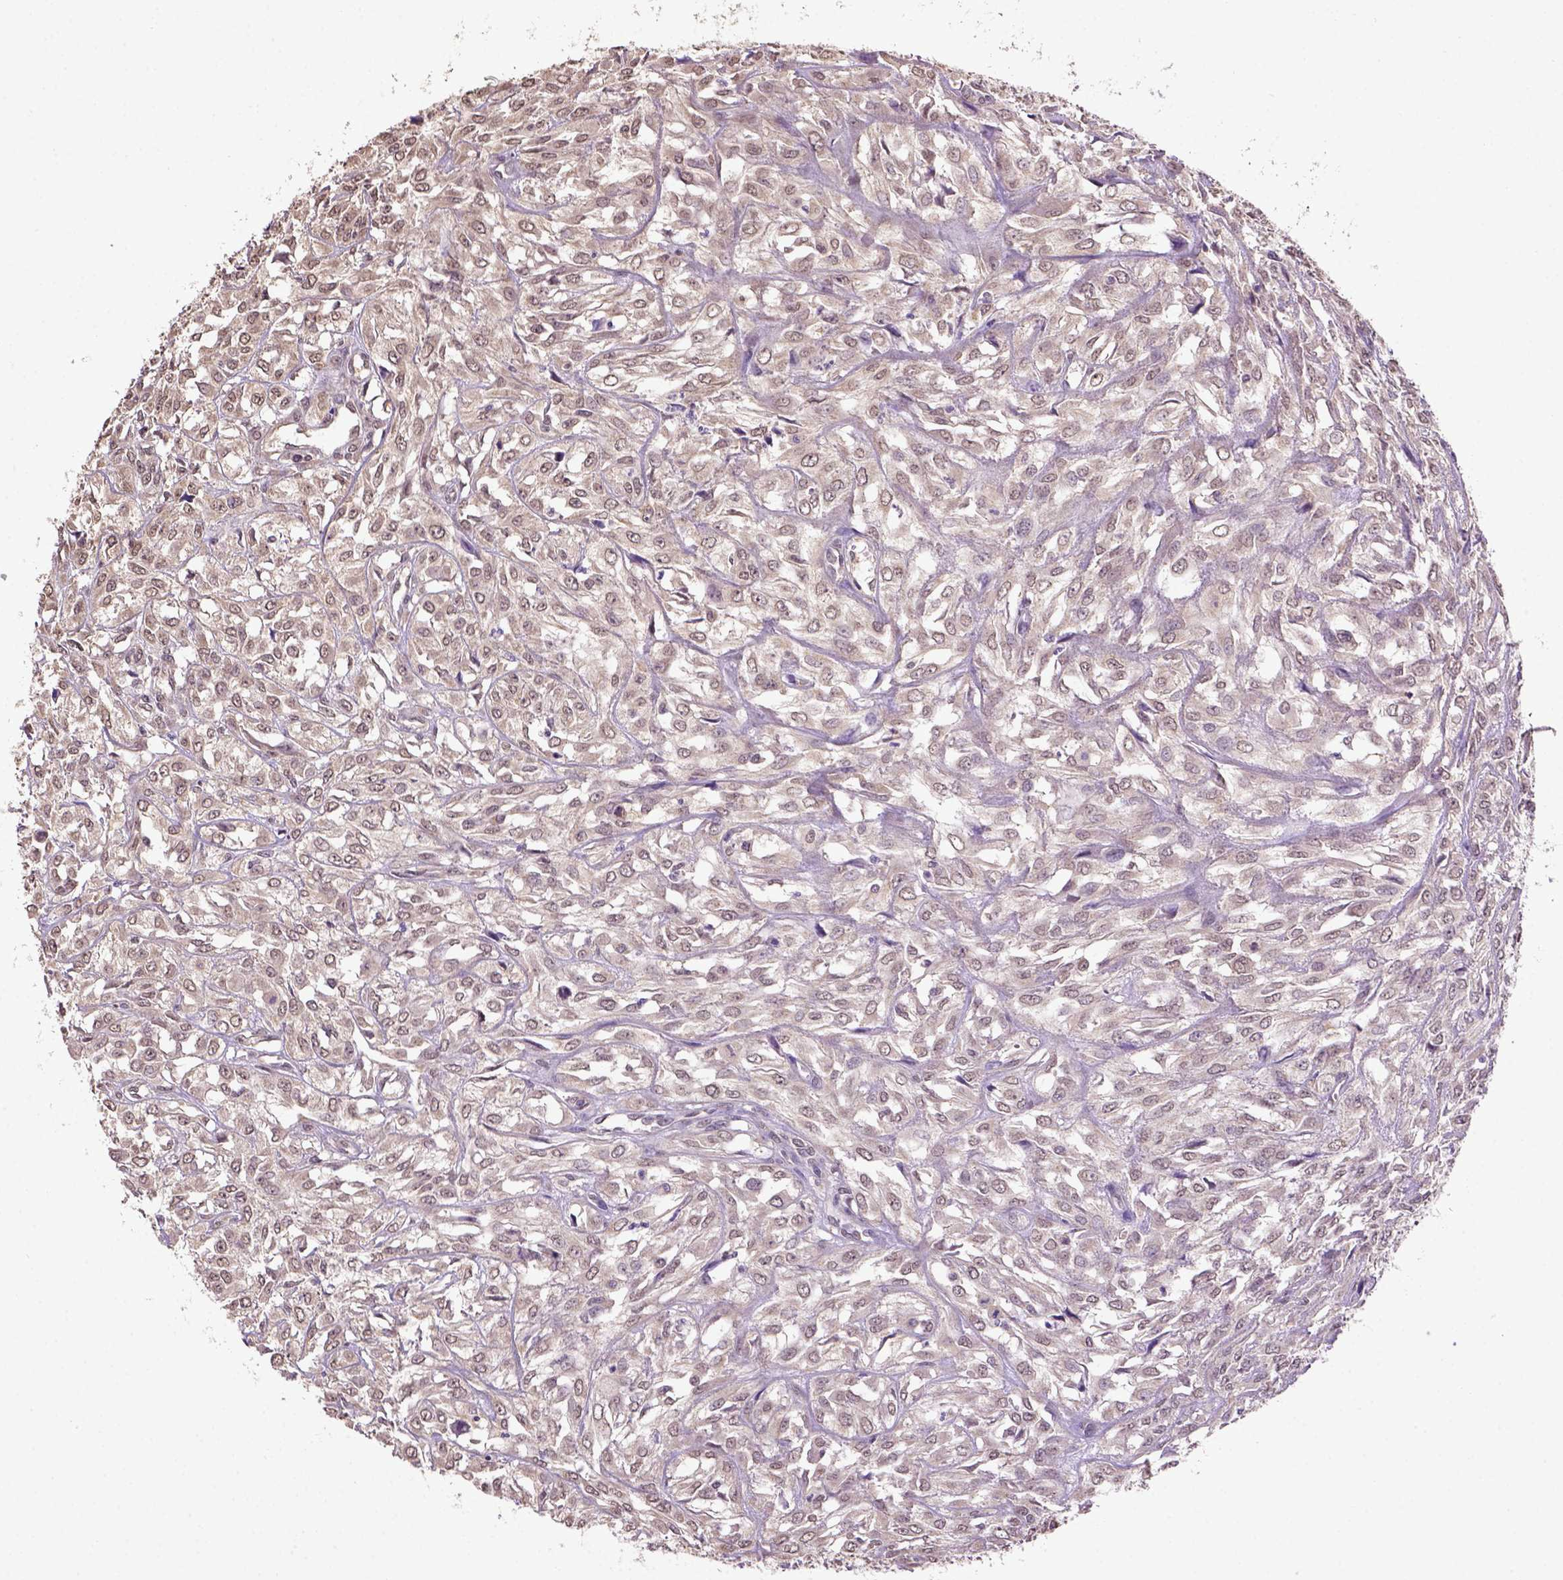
{"staining": {"intensity": "weak", "quantity": ">75%", "location": "cytoplasmic/membranous"}, "tissue": "urothelial cancer", "cell_type": "Tumor cells", "image_type": "cancer", "snomed": [{"axis": "morphology", "description": "Urothelial carcinoma, High grade"}, {"axis": "topography", "description": "Urinary bladder"}], "caption": "IHC micrograph of urothelial carcinoma (high-grade) stained for a protein (brown), which displays low levels of weak cytoplasmic/membranous positivity in approximately >75% of tumor cells.", "gene": "WDR17", "patient": {"sex": "male", "age": 67}}